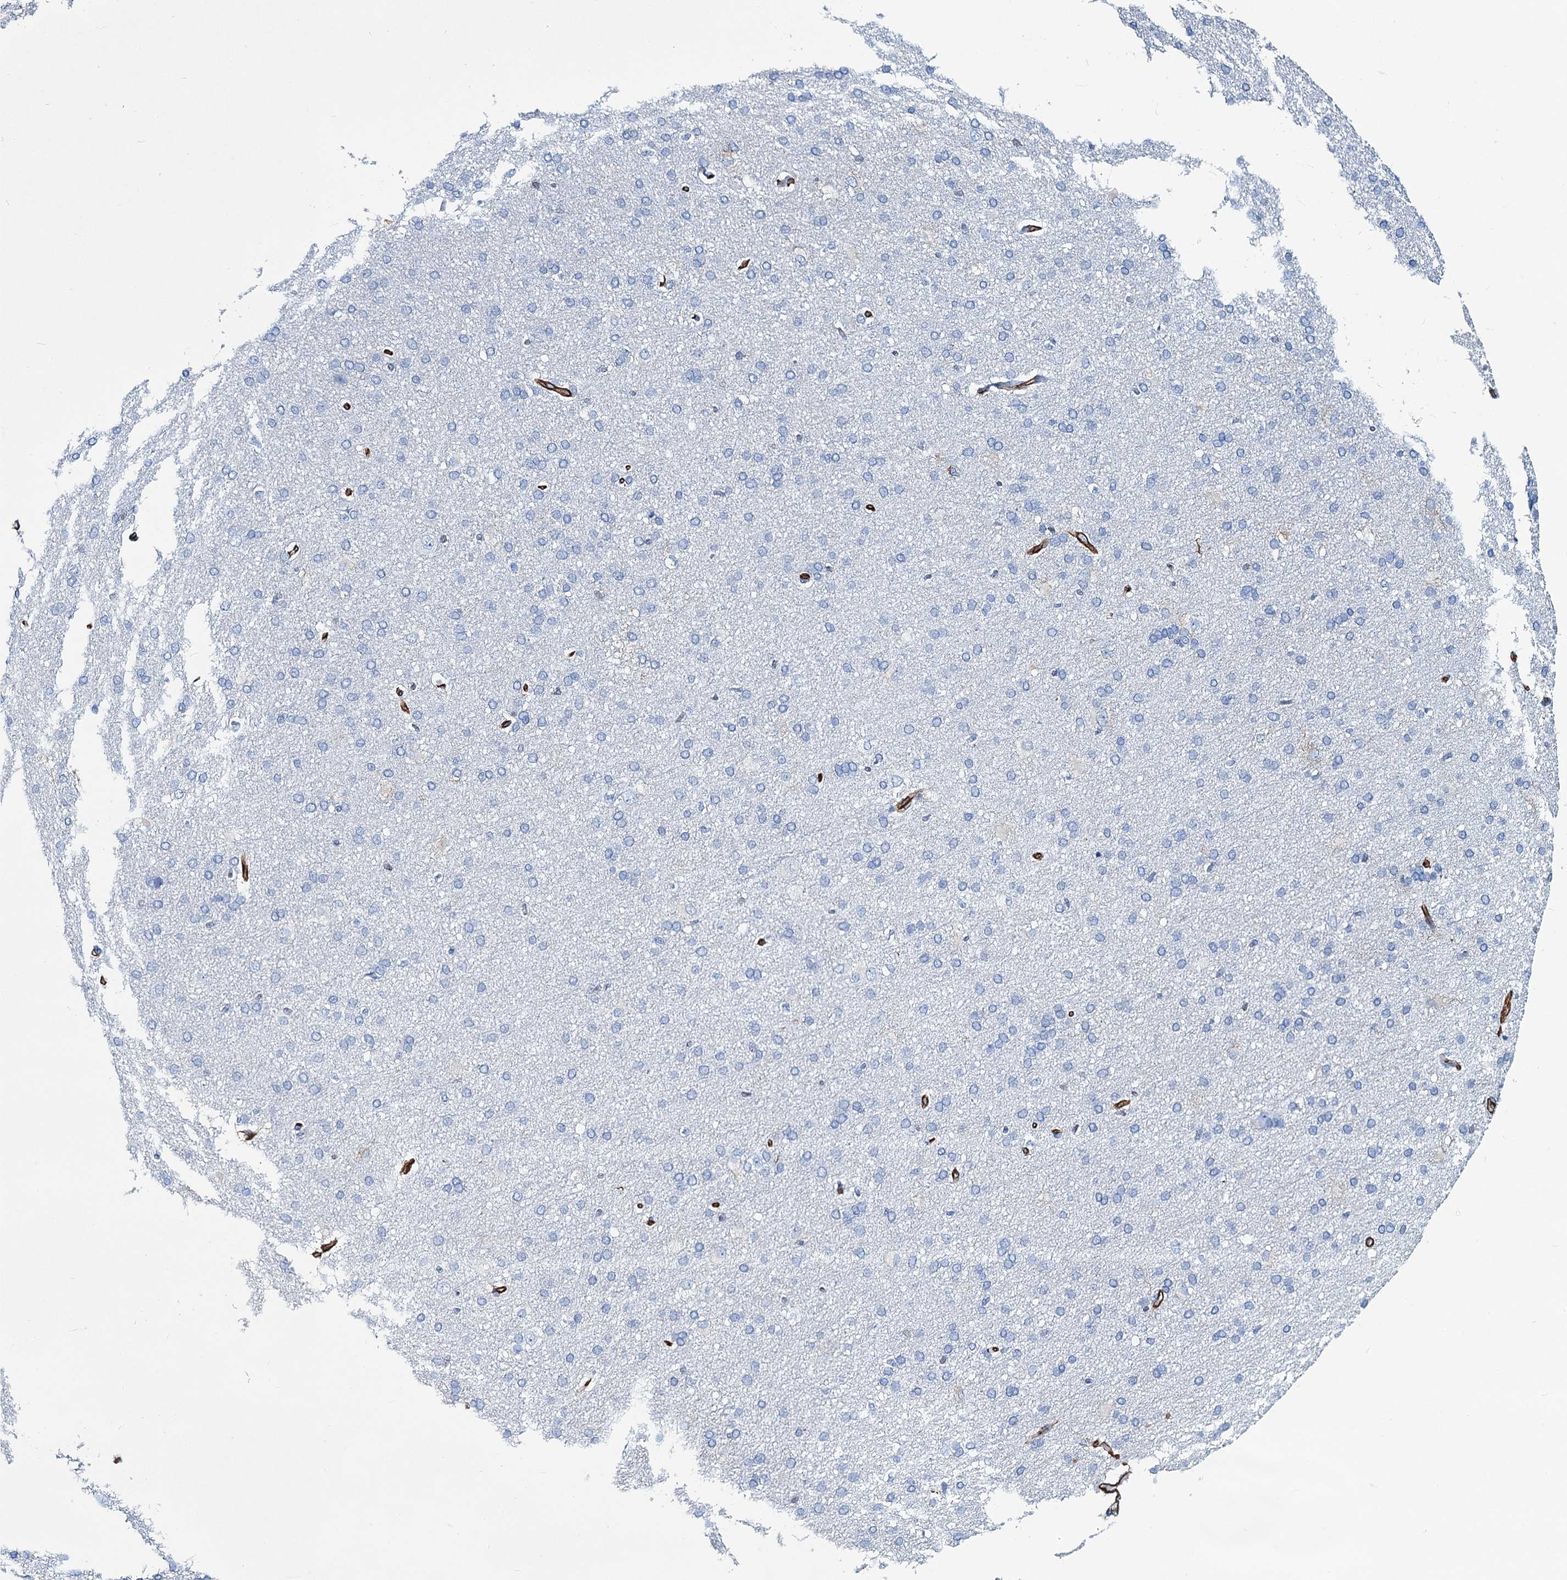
{"staining": {"intensity": "moderate", "quantity": ">75%", "location": "cytoplasmic/membranous"}, "tissue": "cerebral cortex", "cell_type": "Endothelial cells", "image_type": "normal", "snomed": [{"axis": "morphology", "description": "Normal tissue, NOS"}, {"axis": "topography", "description": "Cerebral cortex"}], "caption": "Approximately >75% of endothelial cells in benign cerebral cortex demonstrate moderate cytoplasmic/membranous protein positivity as visualized by brown immunohistochemical staining.", "gene": "PGM2", "patient": {"sex": "male", "age": 62}}